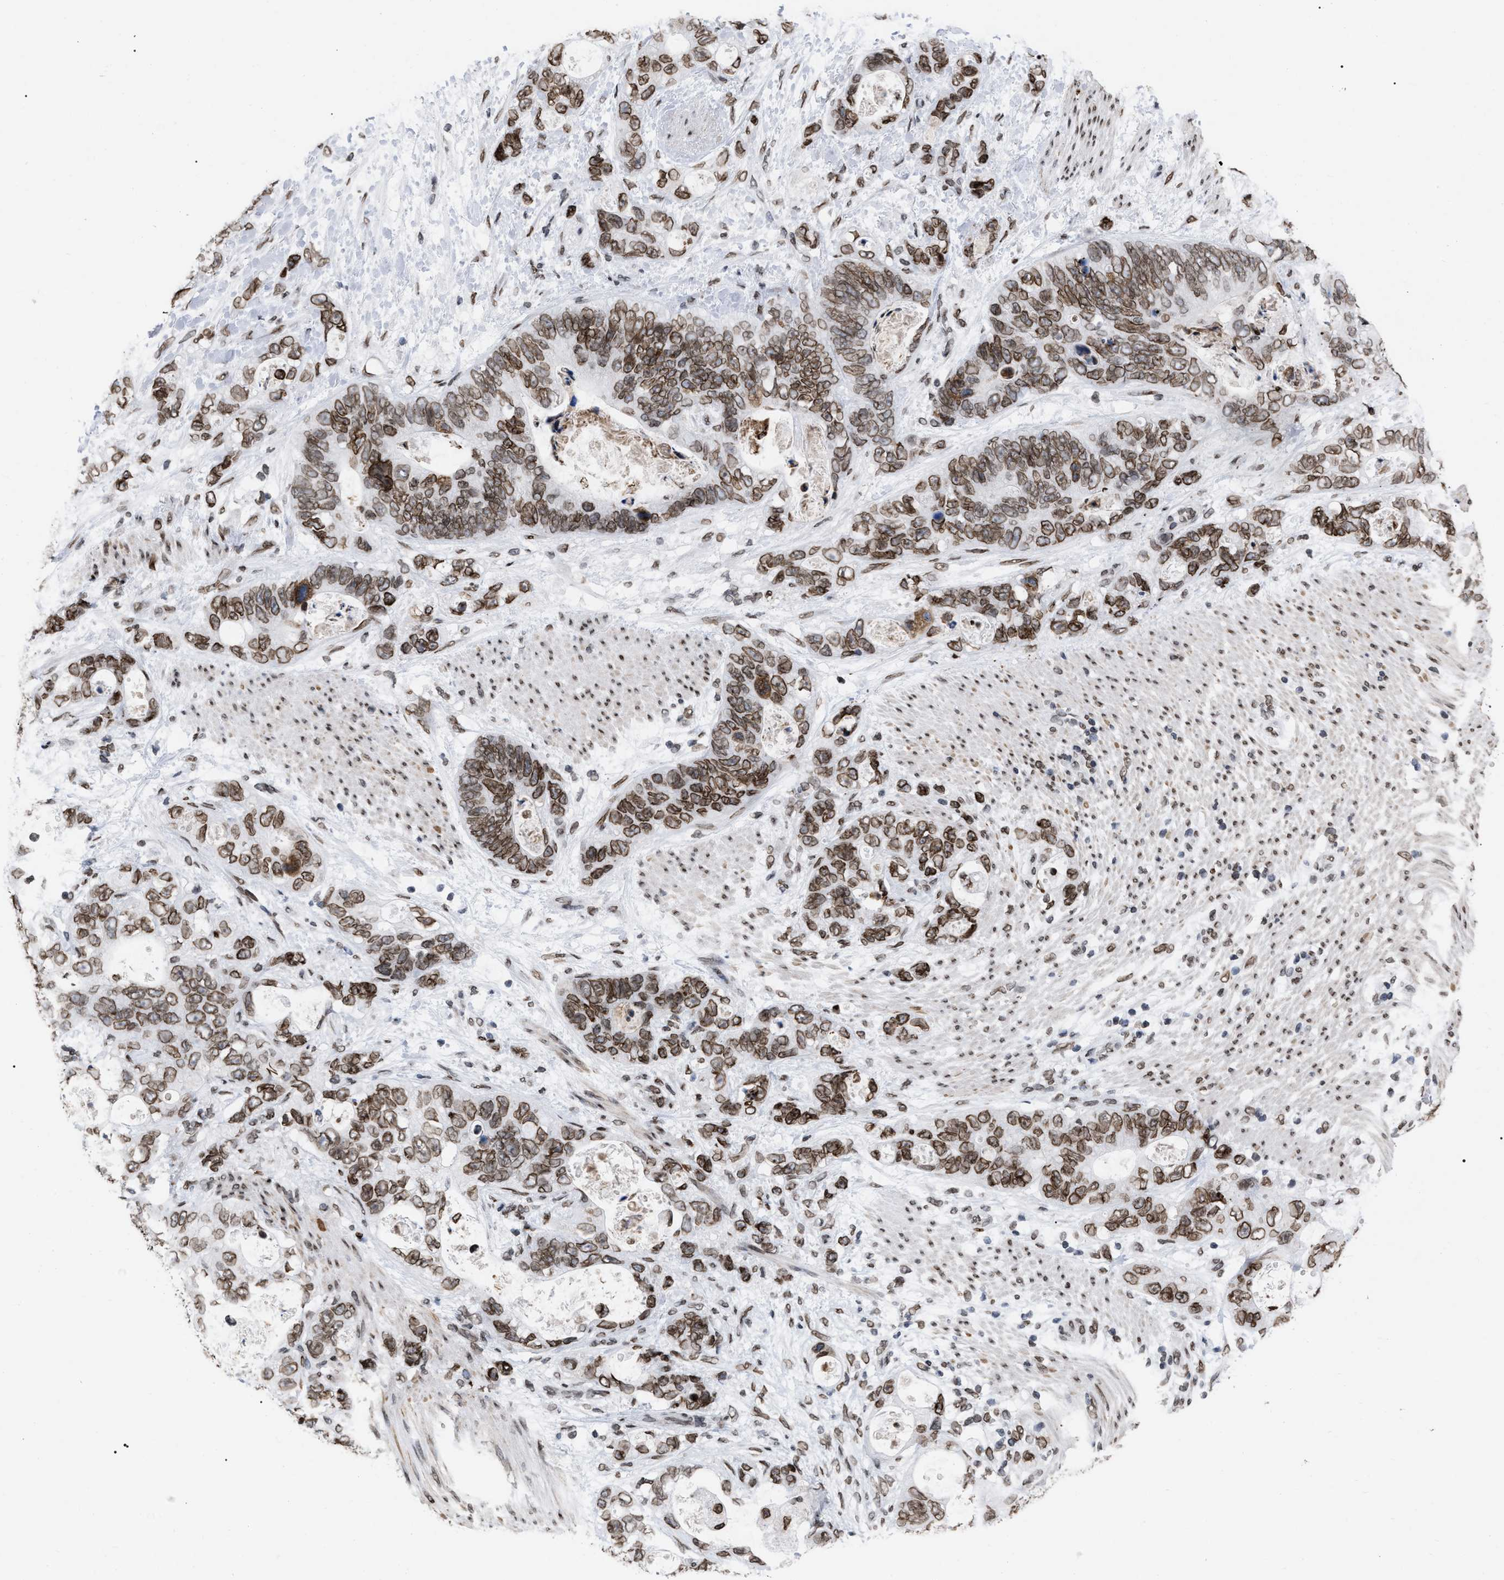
{"staining": {"intensity": "moderate", "quantity": ">75%", "location": "cytoplasmic/membranous,nuclear"}, "tissue": "stomach cancer", "cell_type": "Tumor cells", "image_type": "cancer", "snomed": [{"axis": "morphology", "description": "Normal tissue, NOS"}, {"axis": "morphology", "description": "Adenocarcinoma, NOS"}, {"axis": "topography", "description": "Stomach"}], "caption": "This micrograph exhibits immunohistochemistry (IHC) staining of adenocarcinoma (stomach), with medium moderate cytoplasmic/membranous and nuclear expression in approximately >75% of tumor cells.", "gene": "TPR", "patient": {"sex": "female", "age": 89}}